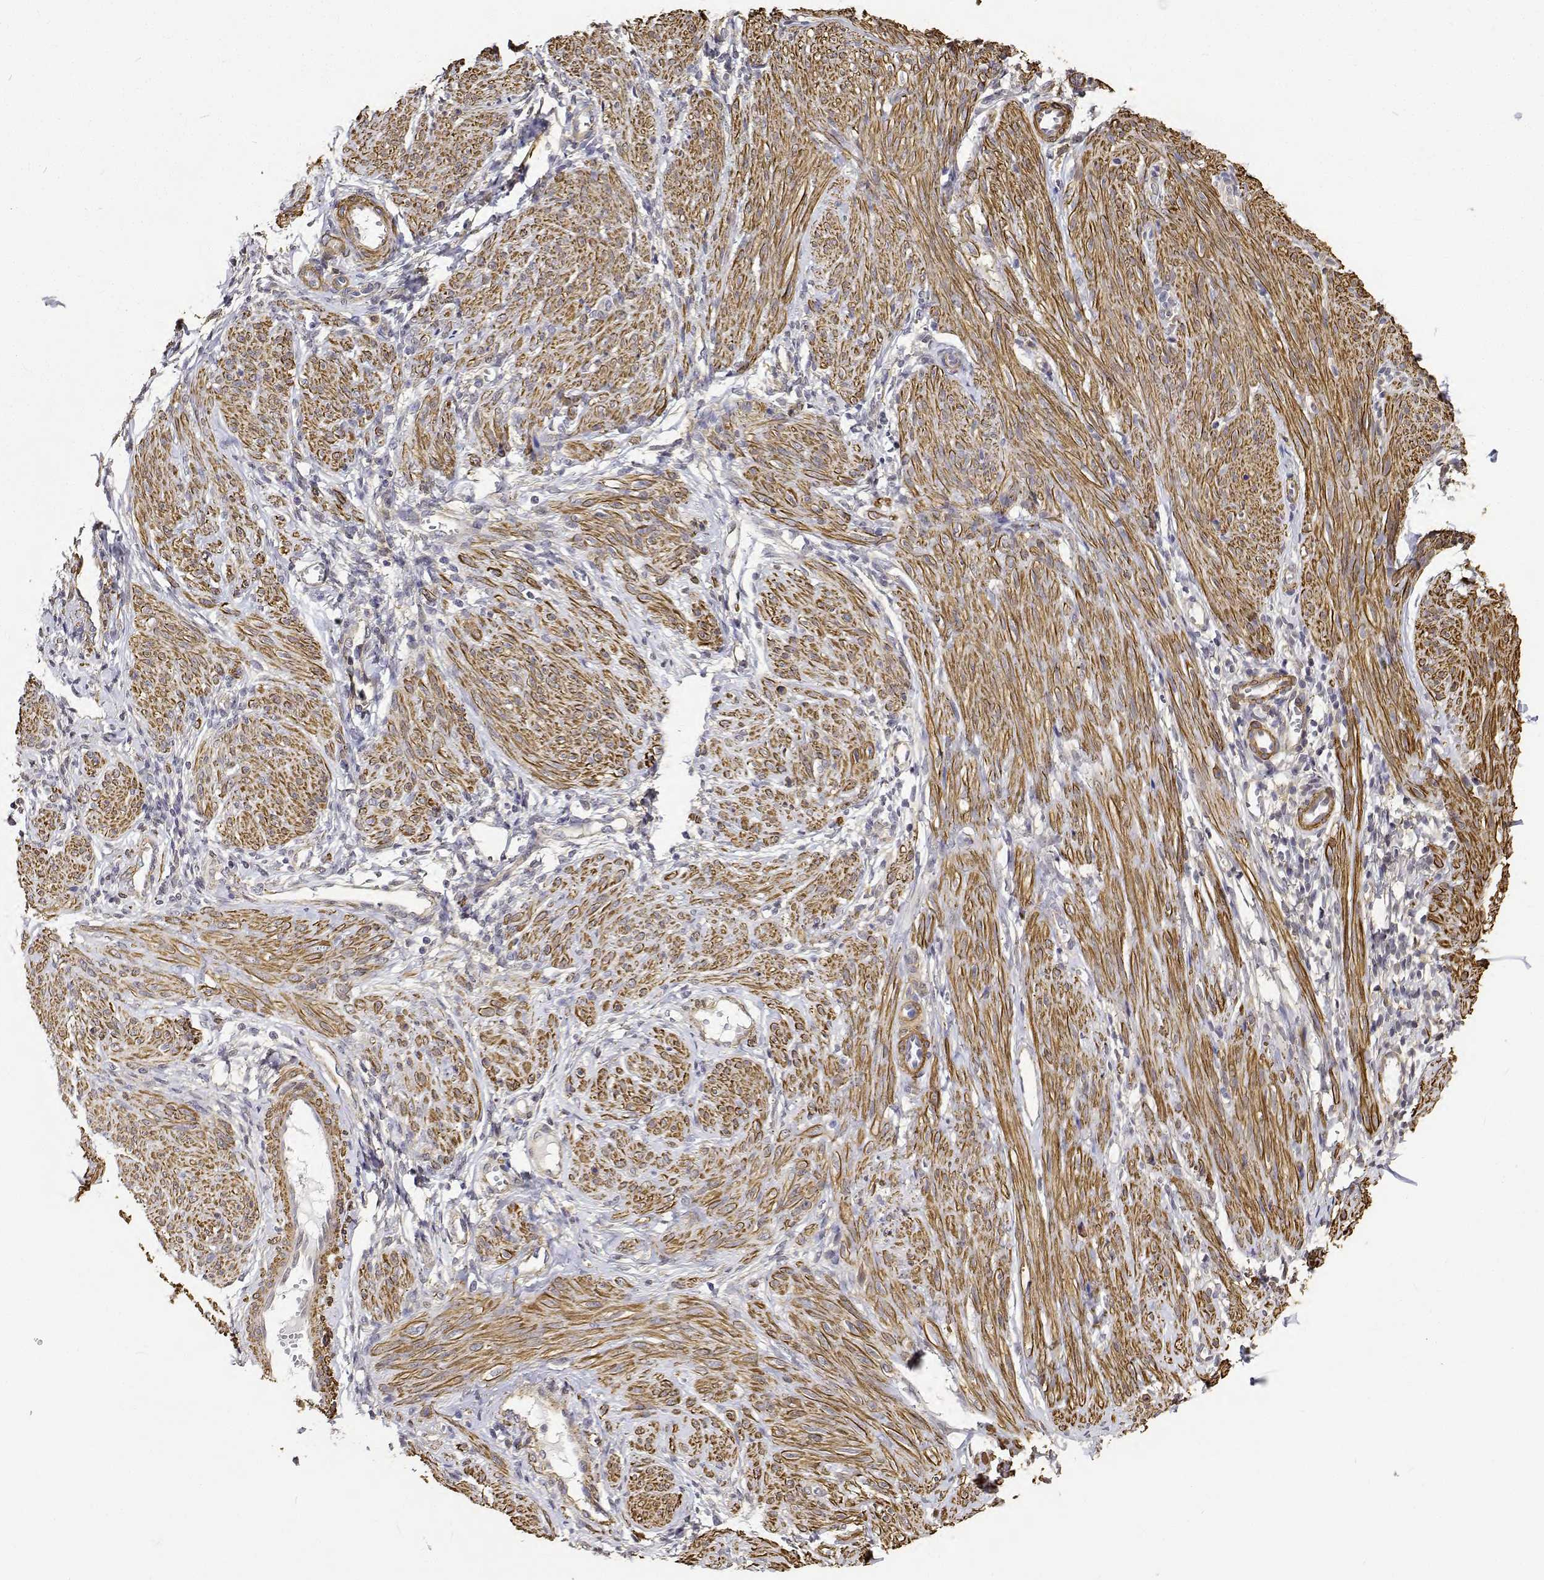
{"staining": {"intensity": "weak", "quantity": "25%-75%", "location": "cytoplasmic/membranous"}, "tissue": "endometrium", "cell_type": "Cells in endometrial stroma", "image_type": "normal", "snomed": [{"axis": "morphology", "description": "Normal tissue, NOS"}, {"axis": "topography", "description": "Endometrium"}], "caption": "An immunohistochemistry (IHC) photomicrograph of normal tissue is shown. Protein staining in brown labels weak cytoplasmic/membranous positivity in endometrium within cells in endometrial stroma.", "gene": "PCID2", "patient": {"sex": "female", "age": 36}}